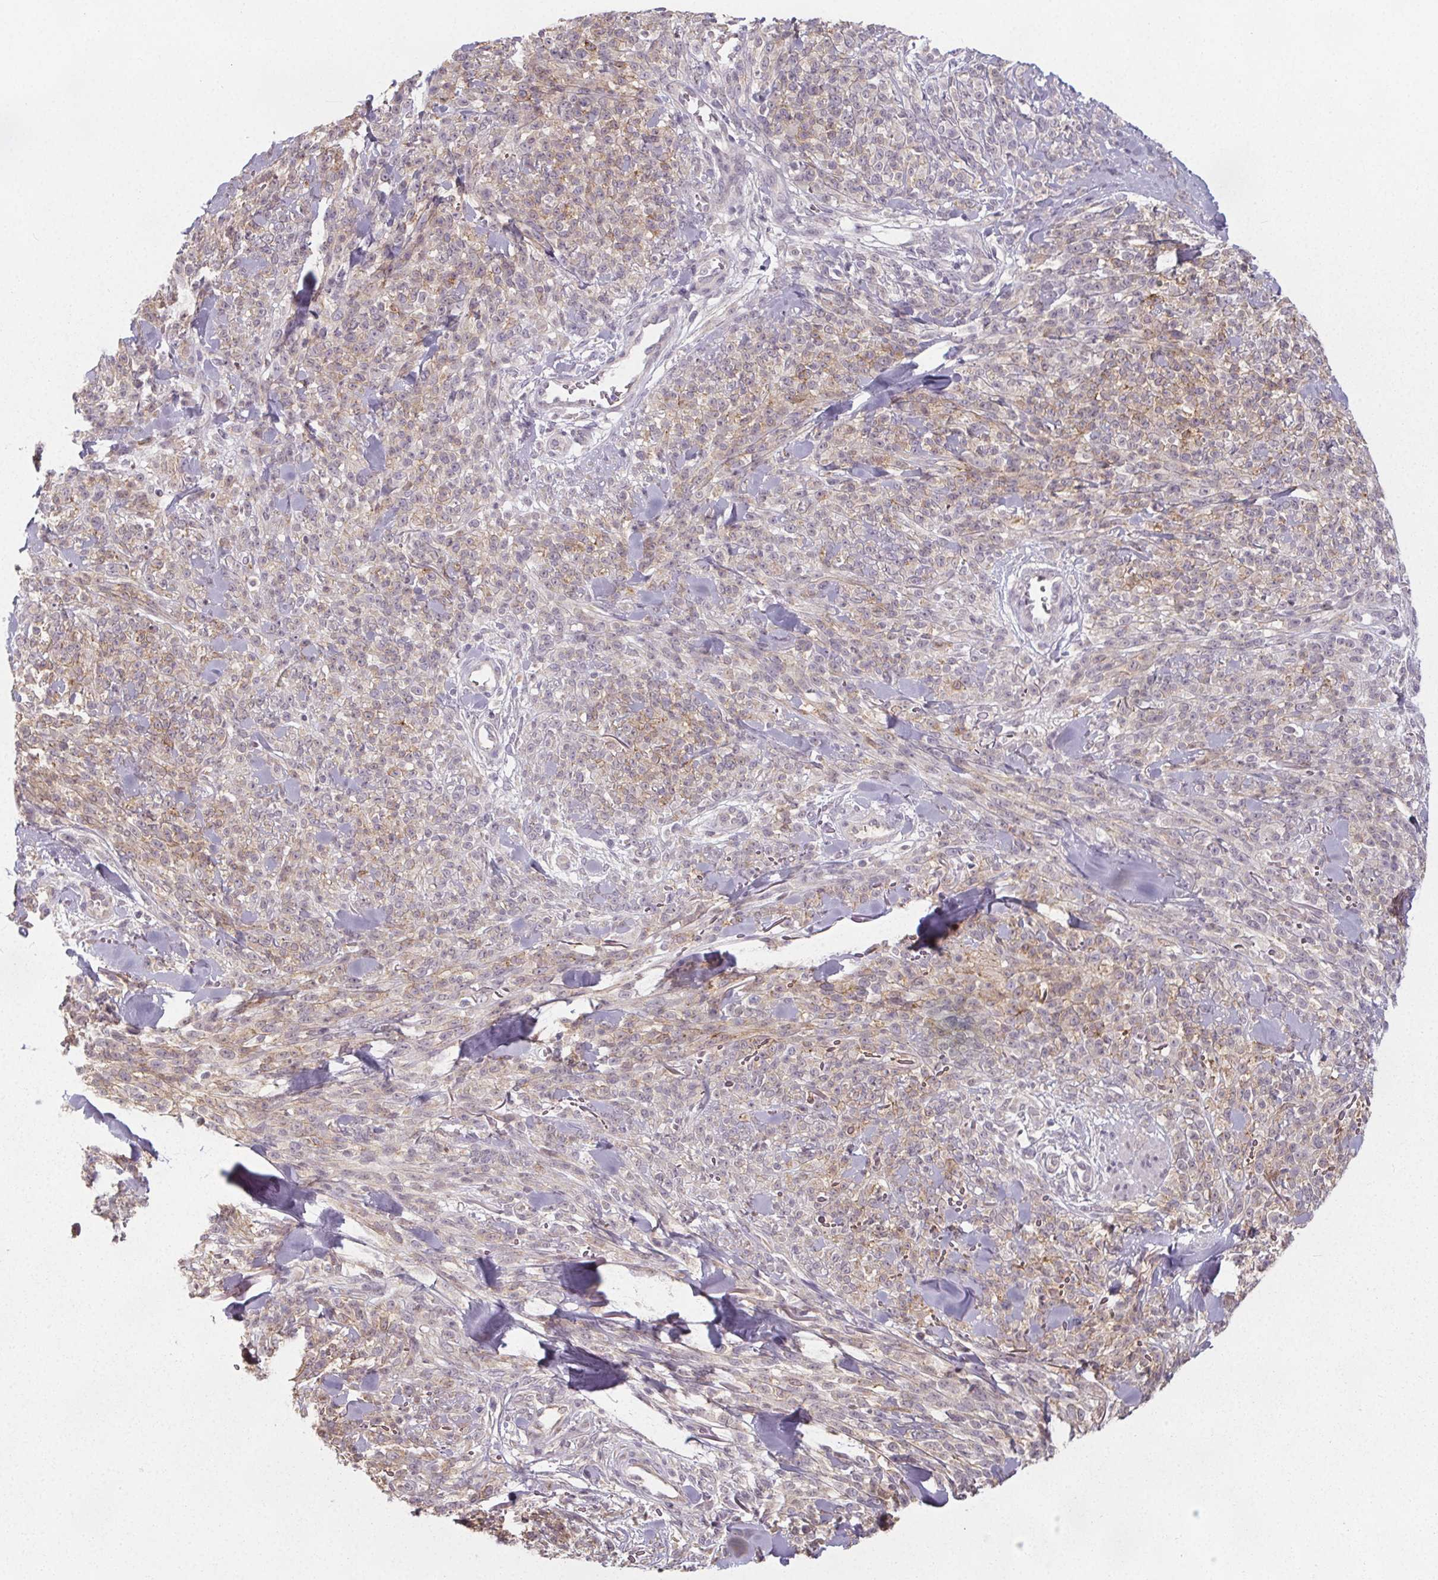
{"staining": {"intensity": "weak", "quantity": "25%-75%", "location": "cytoplasmic/membranous"}, "tissue": "melanoma", "cell_type": "Tumor cells", "image_type": "cancer", "snomed": [{"axis": "morphology", "description": "Malignant melanoma, NOS"}, {"axis": "topography", "description": "Skin"}, {"axis": "topography", "description": "Skin of trunk"}], "caption": "This micrograph displays melanoma stained with immunohistochemistry to label a protein in brown. The cytoplasmic/membranous of tumor cells show weak positivity for the protein. Nuclei are counter-stained blue.", "gene": "SLC26A2", "patient": {"sex": "male", "age": 74}}